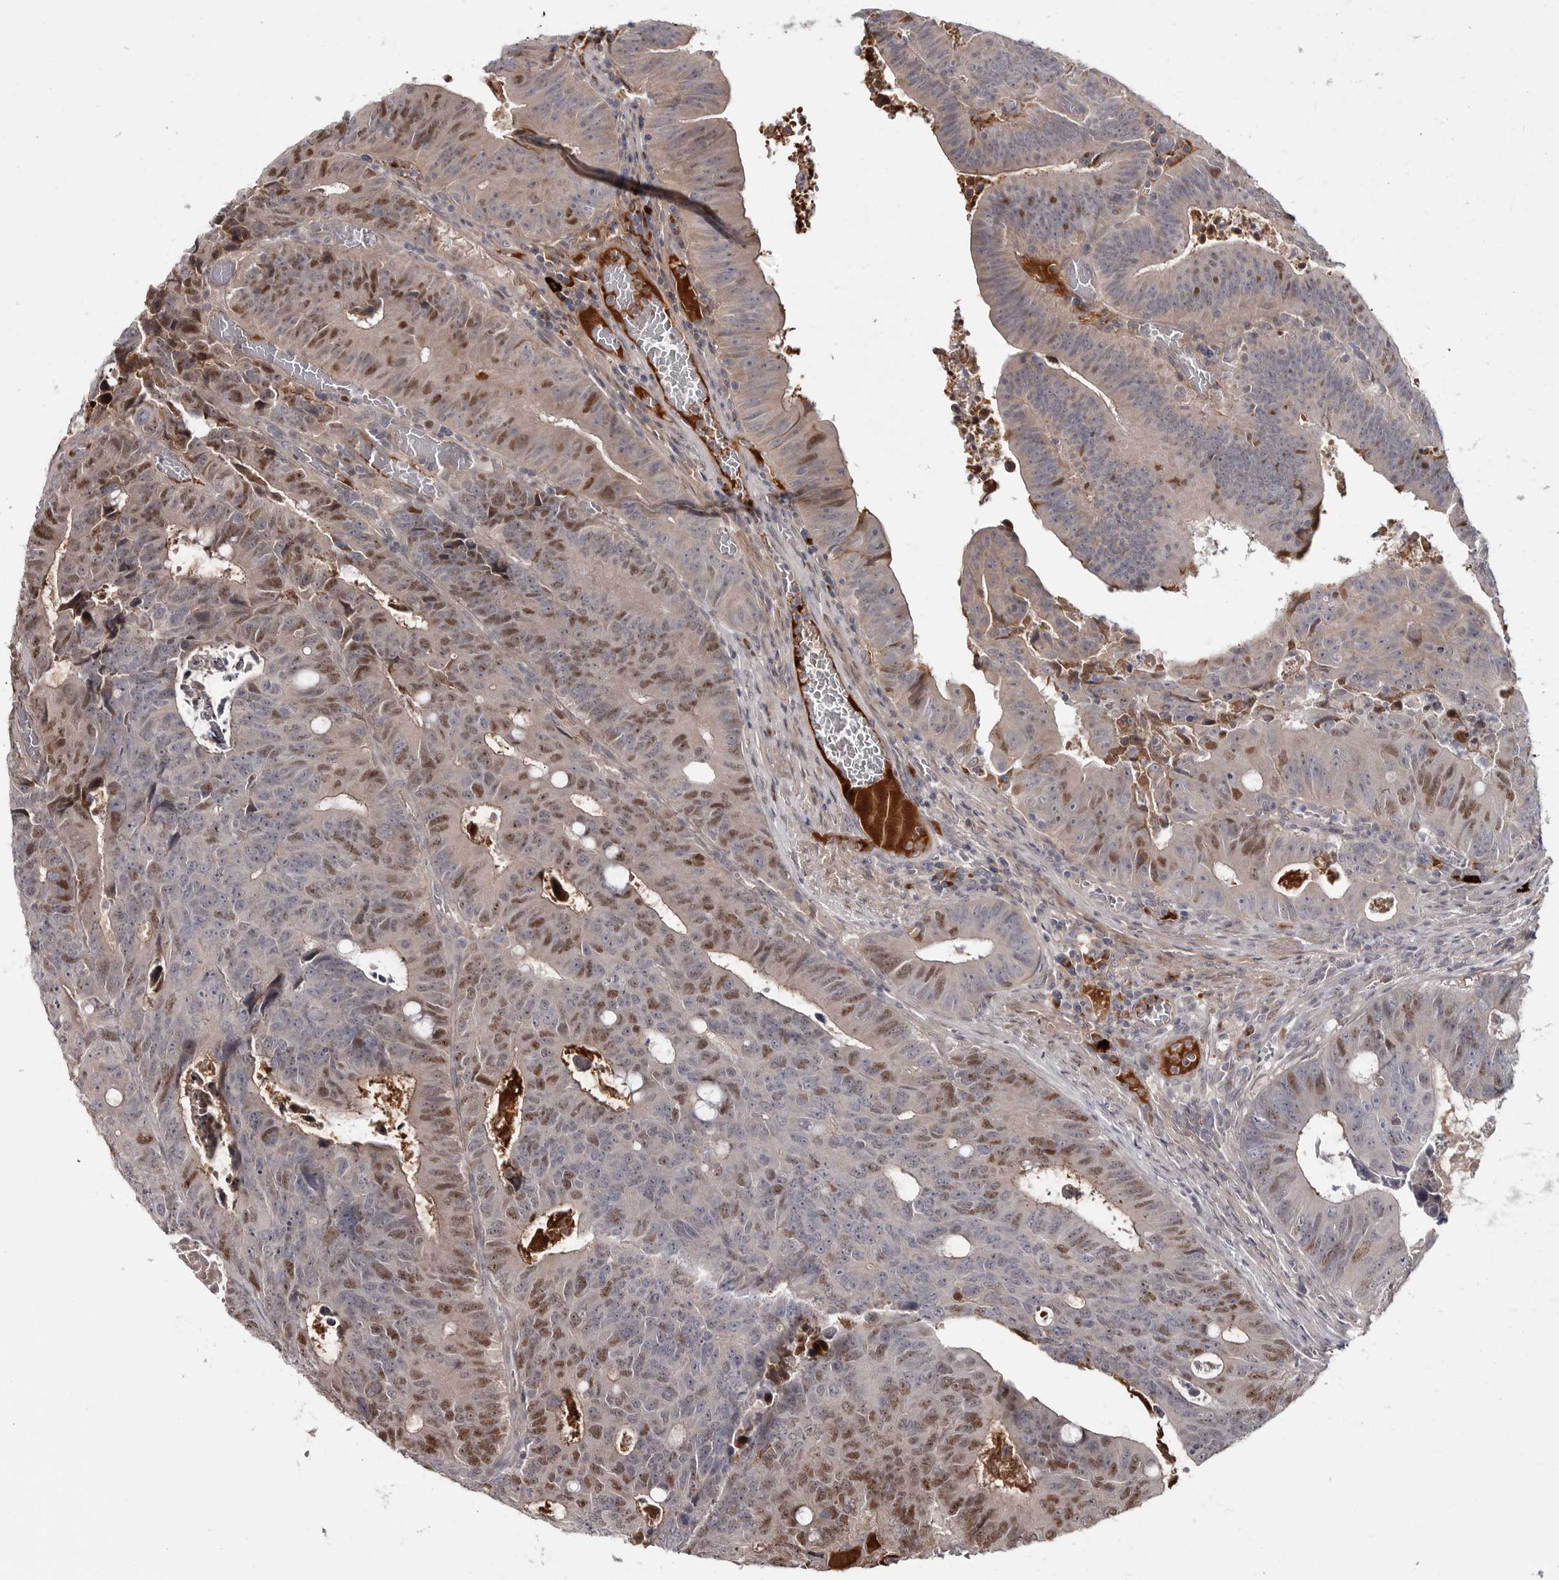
{"staining": {"intensity": "moderate", "quantity": ">75%", "location": "nuclear"}, "tissue": "colorectal cancer", "cell_type": "Tumor cells", "image_type": "cancer", "snomed": [{"axis": "morphology", "description": "Adenocarcinoma, NOS"}, {"axis": "topography", "description": "Colon"}], "caption": "This histopathology image shows immunohistochemistry (IHC) staining of human adenocarcinoma (colorectal), with medium moderate nuclear staining in about >75% of tumor cells.", "gene": "ZNF277", "patient": {"sex": "male", "age": 87}}